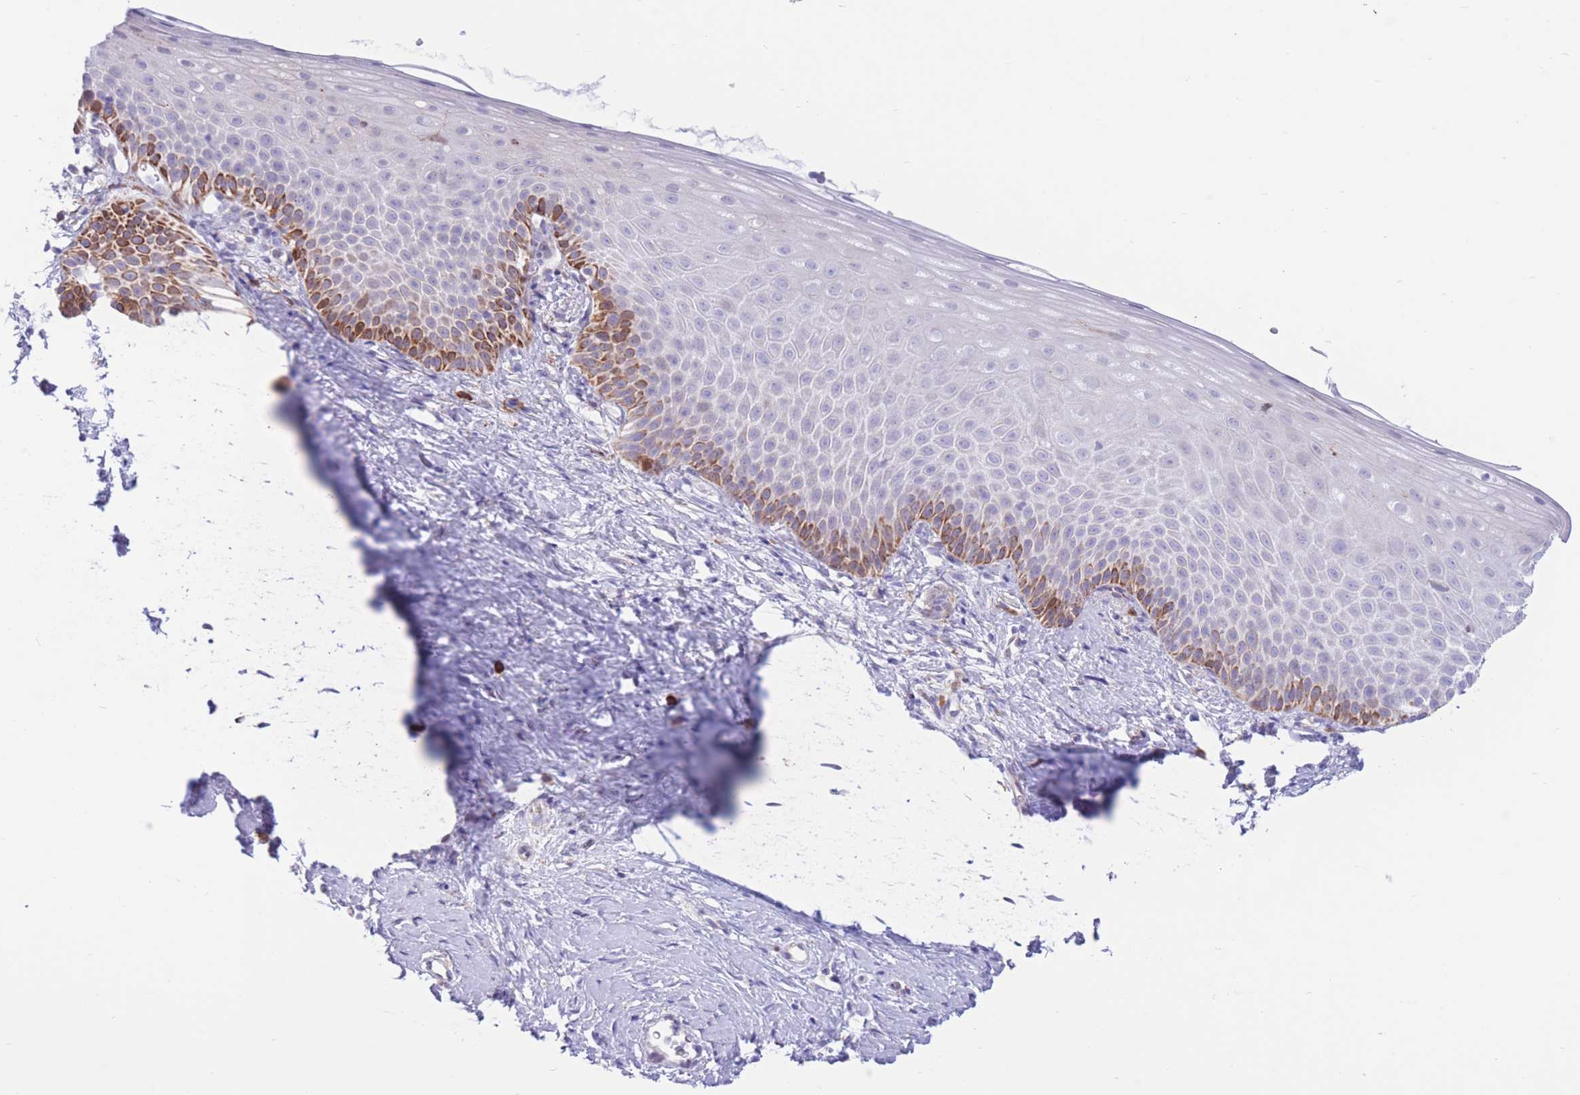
{"staining": {"intensity": "moderate", "quantity": "<25%", "location": "cytoplasmic/membranous"}, "tissue": "cervix", "cell_type": "Glandular cells", "image_type": "normal", "snomed": [{"axis": "morphology", "description": "Normal tissue, NOS"}, {"axis": "topography", "description": "Cervix"}], "caption": "This image reveals normal cervix stained with immunohistochemistry to label a protein in brown. The cytoplasmic/membranous of glandular cells show moderate positivity for the protein. Nuclei are counter-stained blue.", "gene": "MYDGF", "patient": {"sex": "female", "age": 57}}